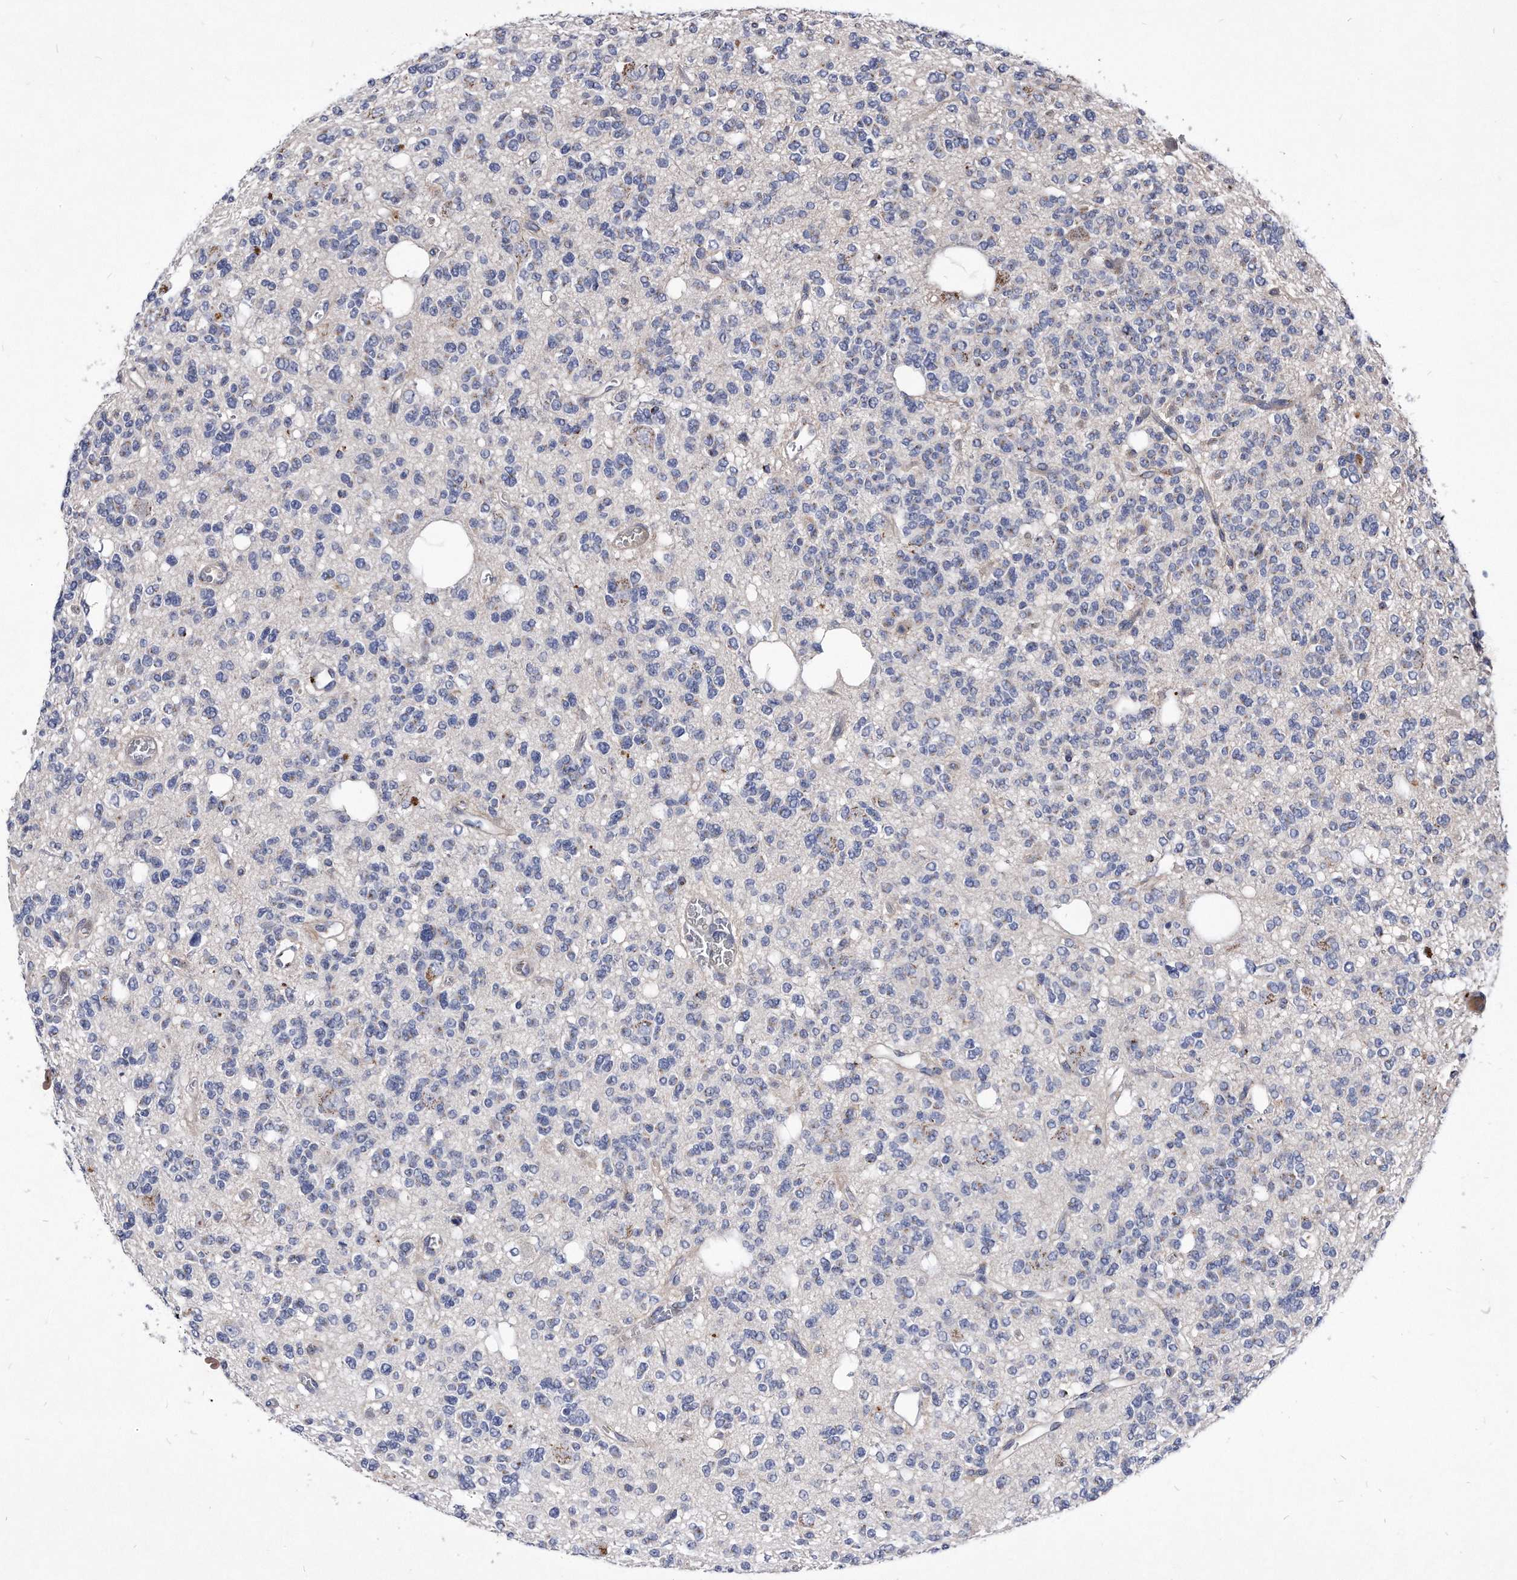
{"staining": {"intensity": "negative", "quantity": "none", "location": "none"}, "tissue": "glioma", "cell_type": "Tumor cells", "image_type": "cancer", "snomed": [{"axis": "morphology", "description": "Glioma, malignant, Low grade"}, {"axis": "topography", "description": "Brain"}], "caption": "IHC of malignant glioma (low-grade) displays no staining in tumor cells.", "gene": "MGAT4A", "patient": {"sex": "male", "age": 38}}